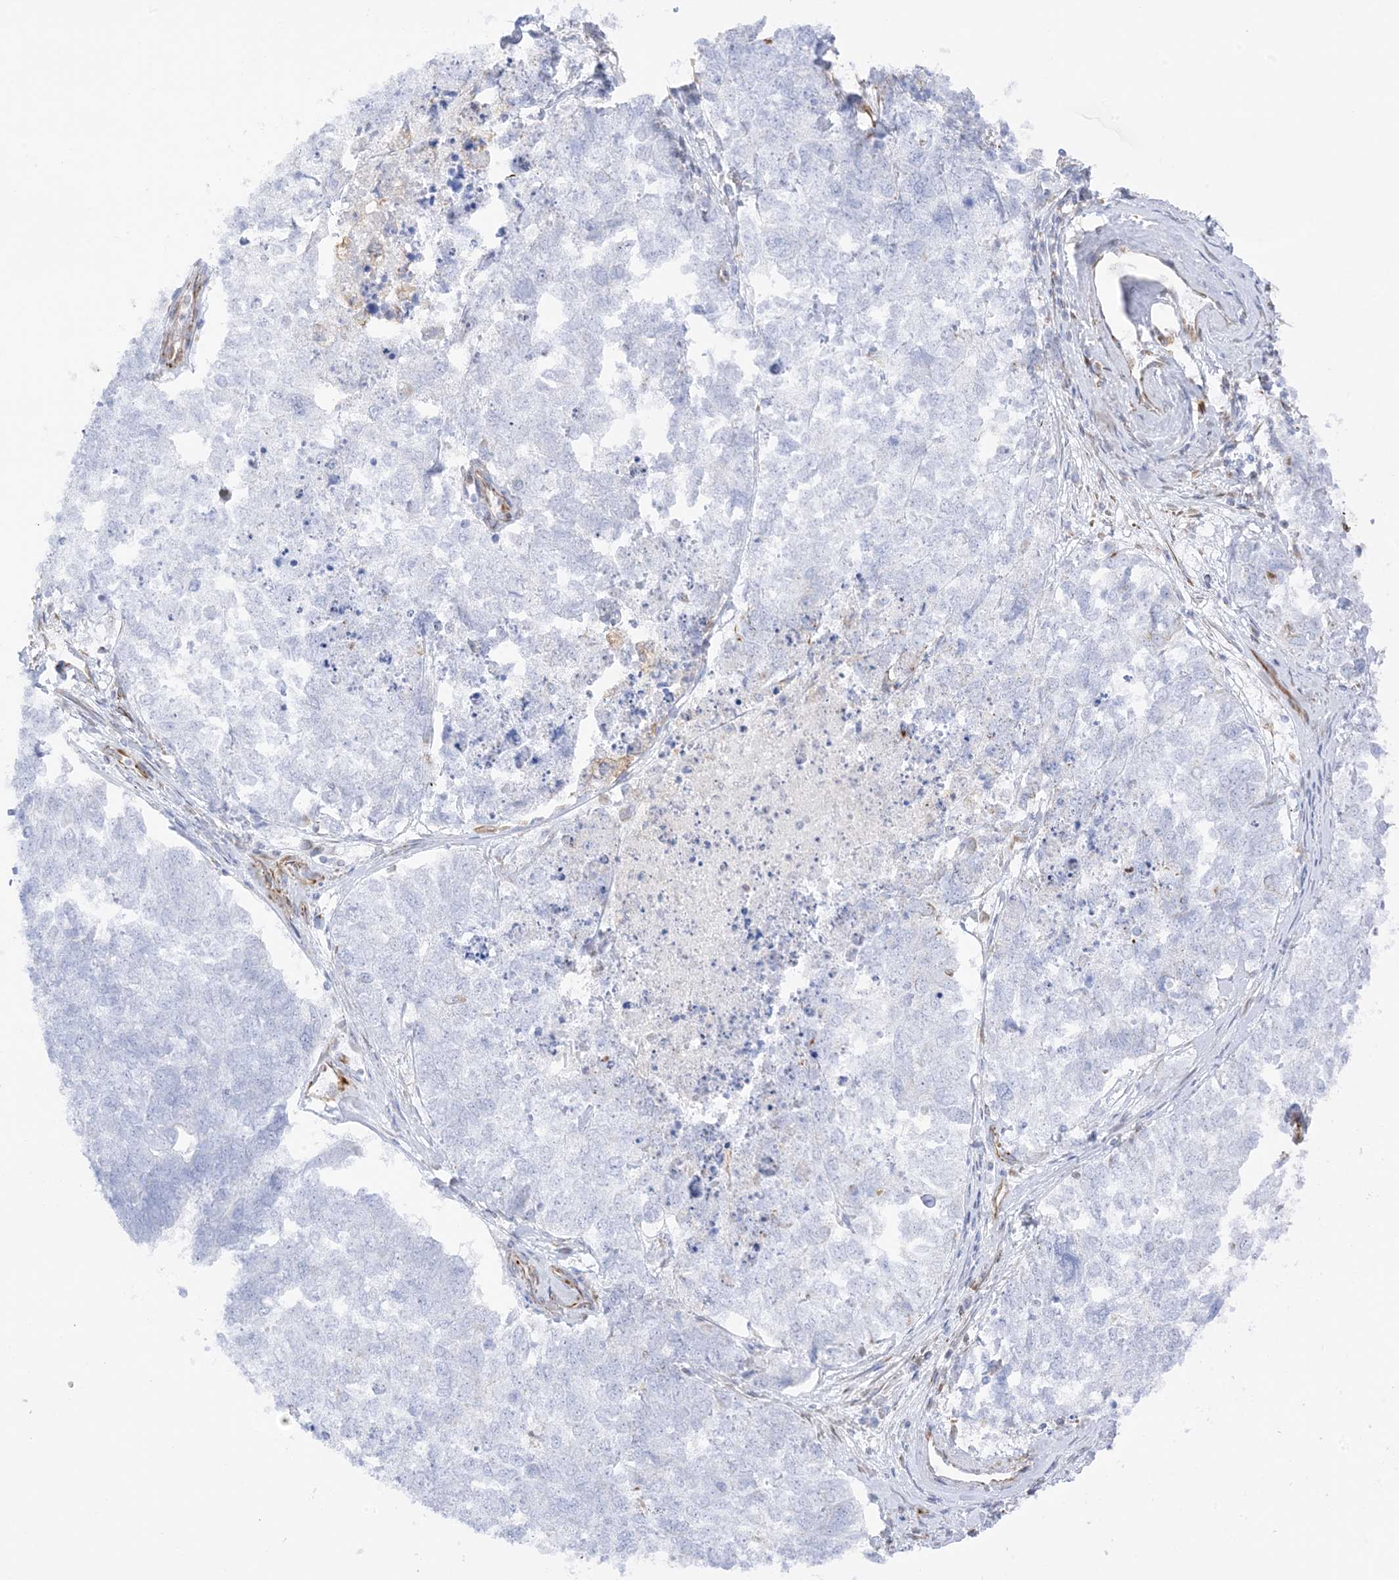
{"staining": {"intensity": "negative", "quantity": "none", "location": "none"}, "tissue": "cervical cancer", "cell_type": "Tumor cells", "image_type": "cancer", "snomed": [{"axis": "morphology", "description": "Squamous cell carcinoma, NOS"}, {"axis": "topography", "description": "Cervix"}], "caption": "Tumor cells are negative for protein expression in human cervical squamous cell carcinoma.", "gene": "PID1", "patient": {"sex": "female", "age": 63}}